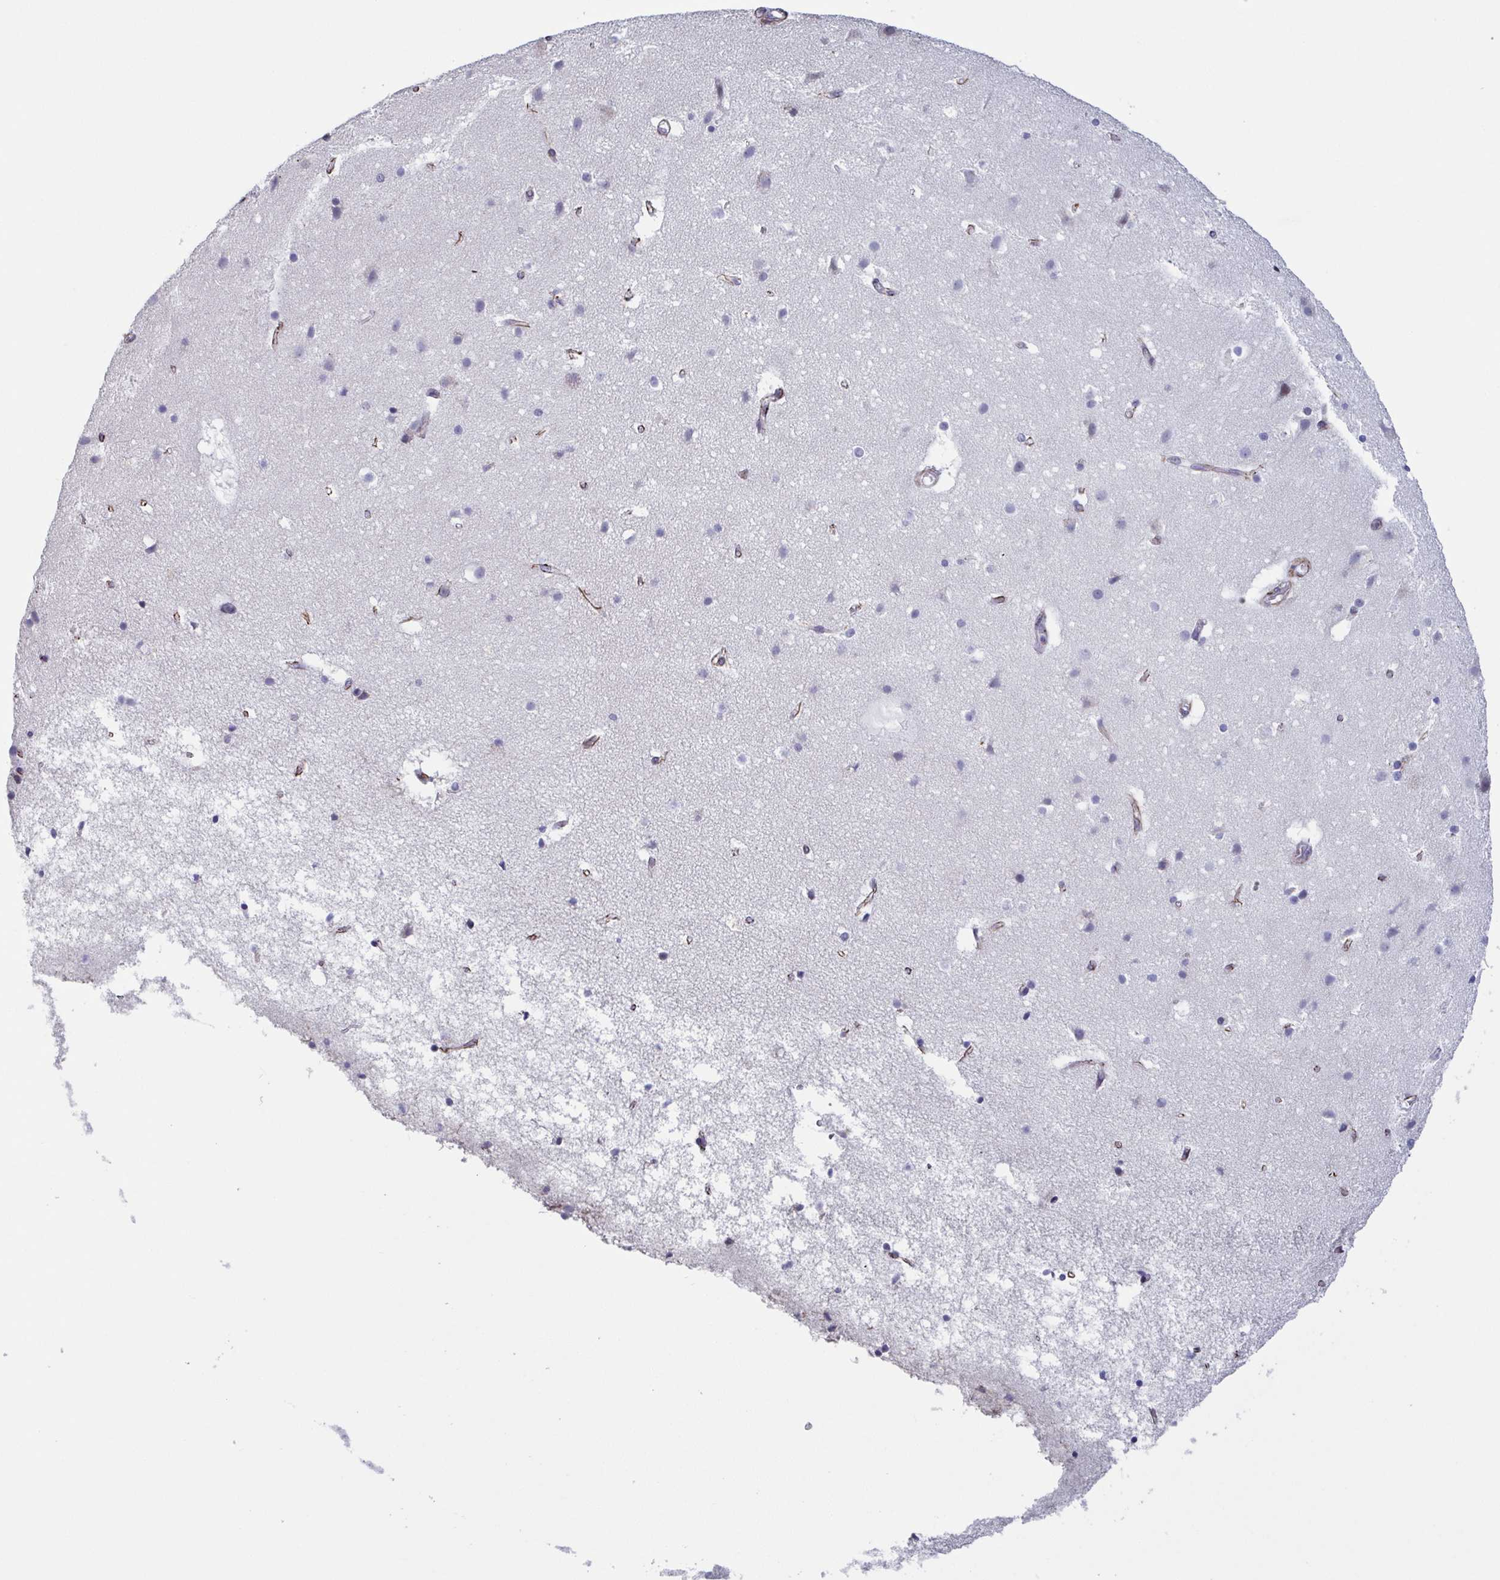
{"staining": {"intensity": "moderate", "quantity": "<25%", "location": "cytoplasmic/membranous"}, "tissue": "cerebral cortex", "cell_type": "Endothelial cells", "image_type": "normal", "snomed": [{"axis": "morphology", "description": "Normal tissue, NOS"}, {"axis": "topography", "description": "Cerebral cortex"}], "caption": "Immunohistochemical staining of normal cerebral cortex reveals <25% levels of moderate cytoplasmic/membranous protein positivity in approximately <25% of endothelial cells. The staining is performed using DAB brown chromogen to label protein expression. The nuclei are counter-stained blue using hematoxylin.", "gene": "TMEM92", "patient": {"sex": "female", "age": 52}}